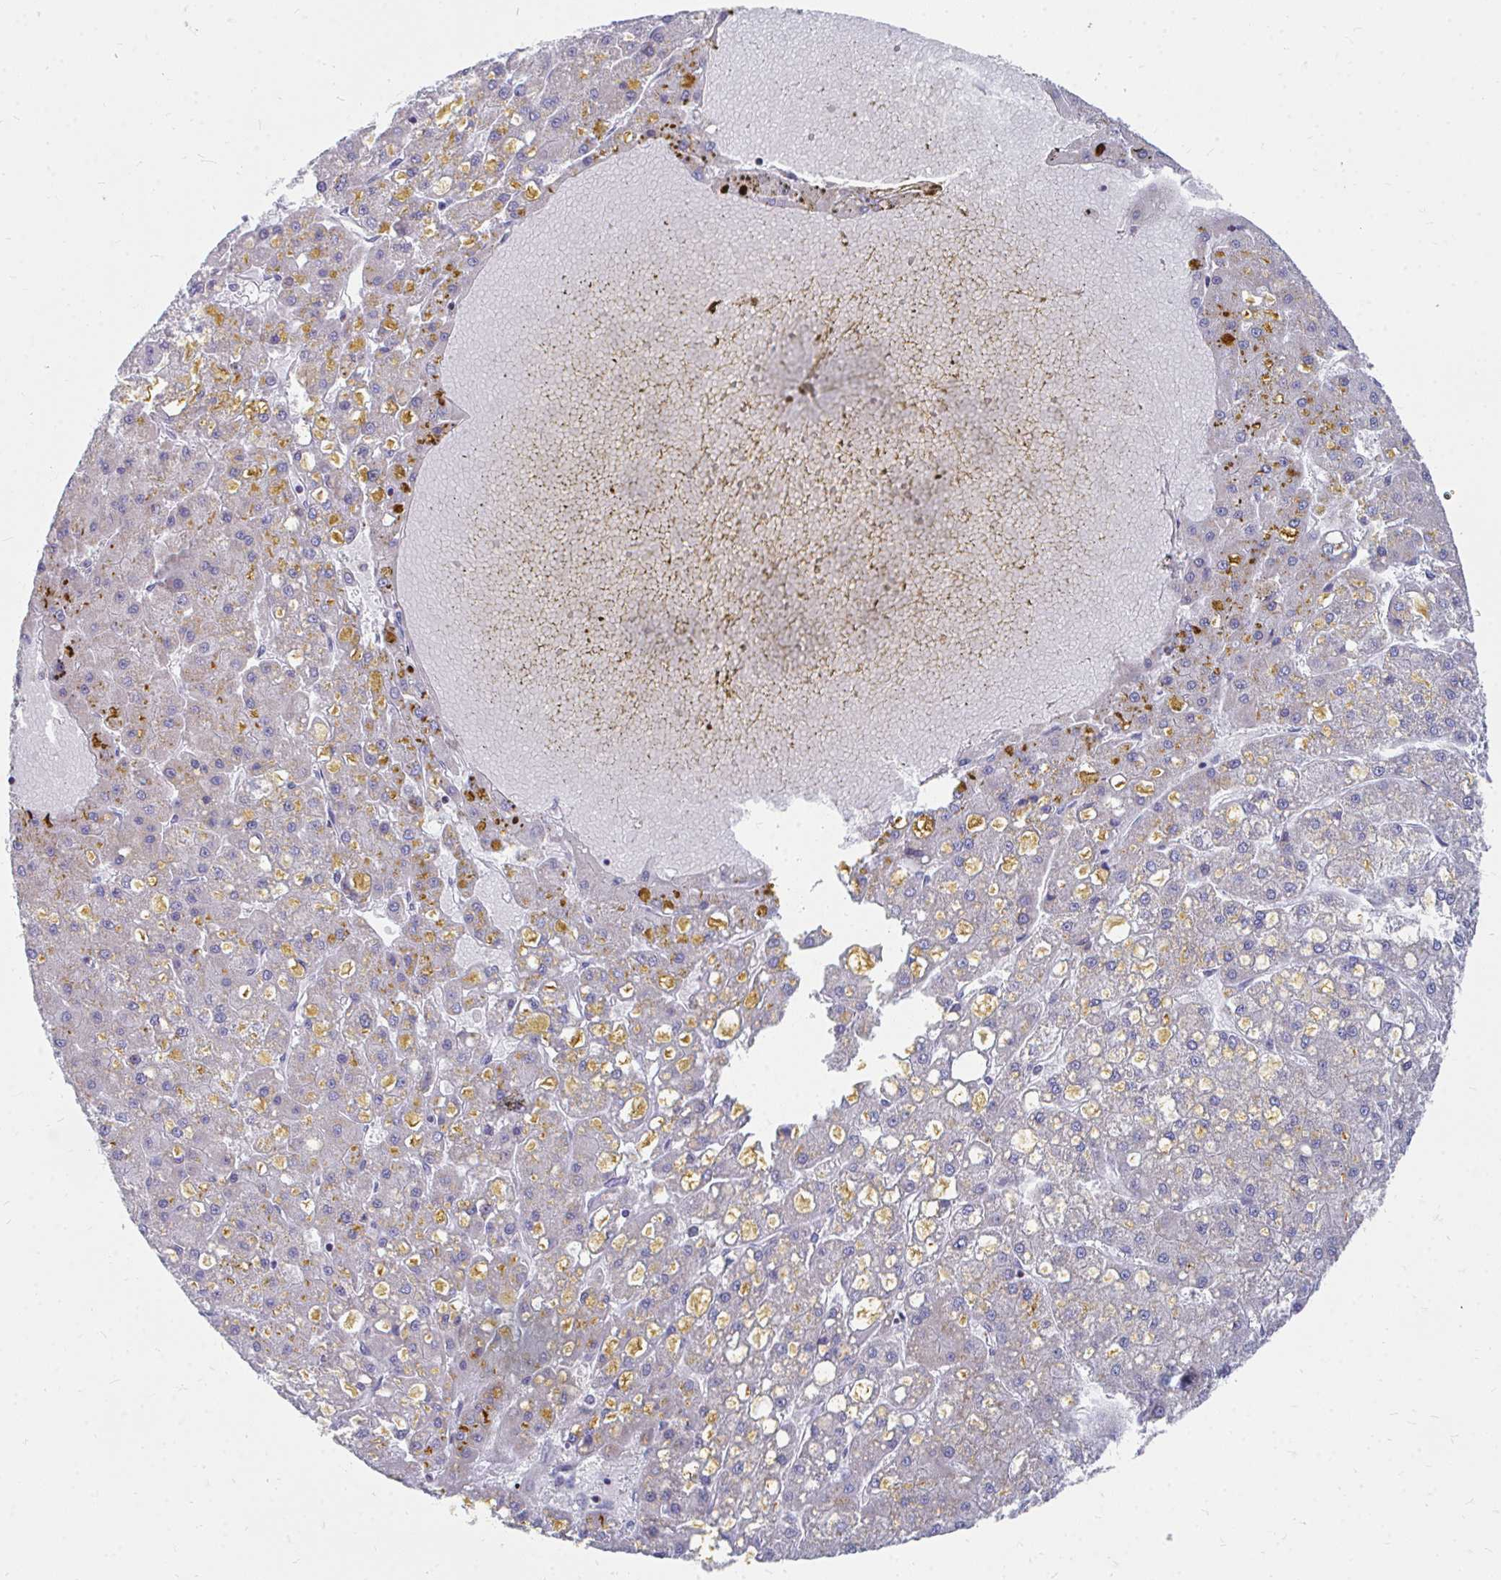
{"staining": {"intensity": "negative", "quantity": "none", "location": "none"}, "tissue": "liver cancer", "cell_type": "Tumor cells", "image_type": "cancer", "snomed": [{"axis": "morphology", "description": "Carcinoma, Hepatocellular, NOS"}, {"axis": "topography", "description": "Liver"}], "caption": "Immunohistochemistry (IHC) micrograph of neoplastic tissue: human hepatocellular carcinoma (liver) stained with DAB (3,3'-diaminobenzidine) shows no significant protein positivity in tumor cells. (Stains: DAB immunohistochemistry (IHC) with hematoxylin counter stain, Microscopy: brightfield microscopy at high magnification).", "gene": "PEX3", "patient": {"sex": "male", "age": 67}}